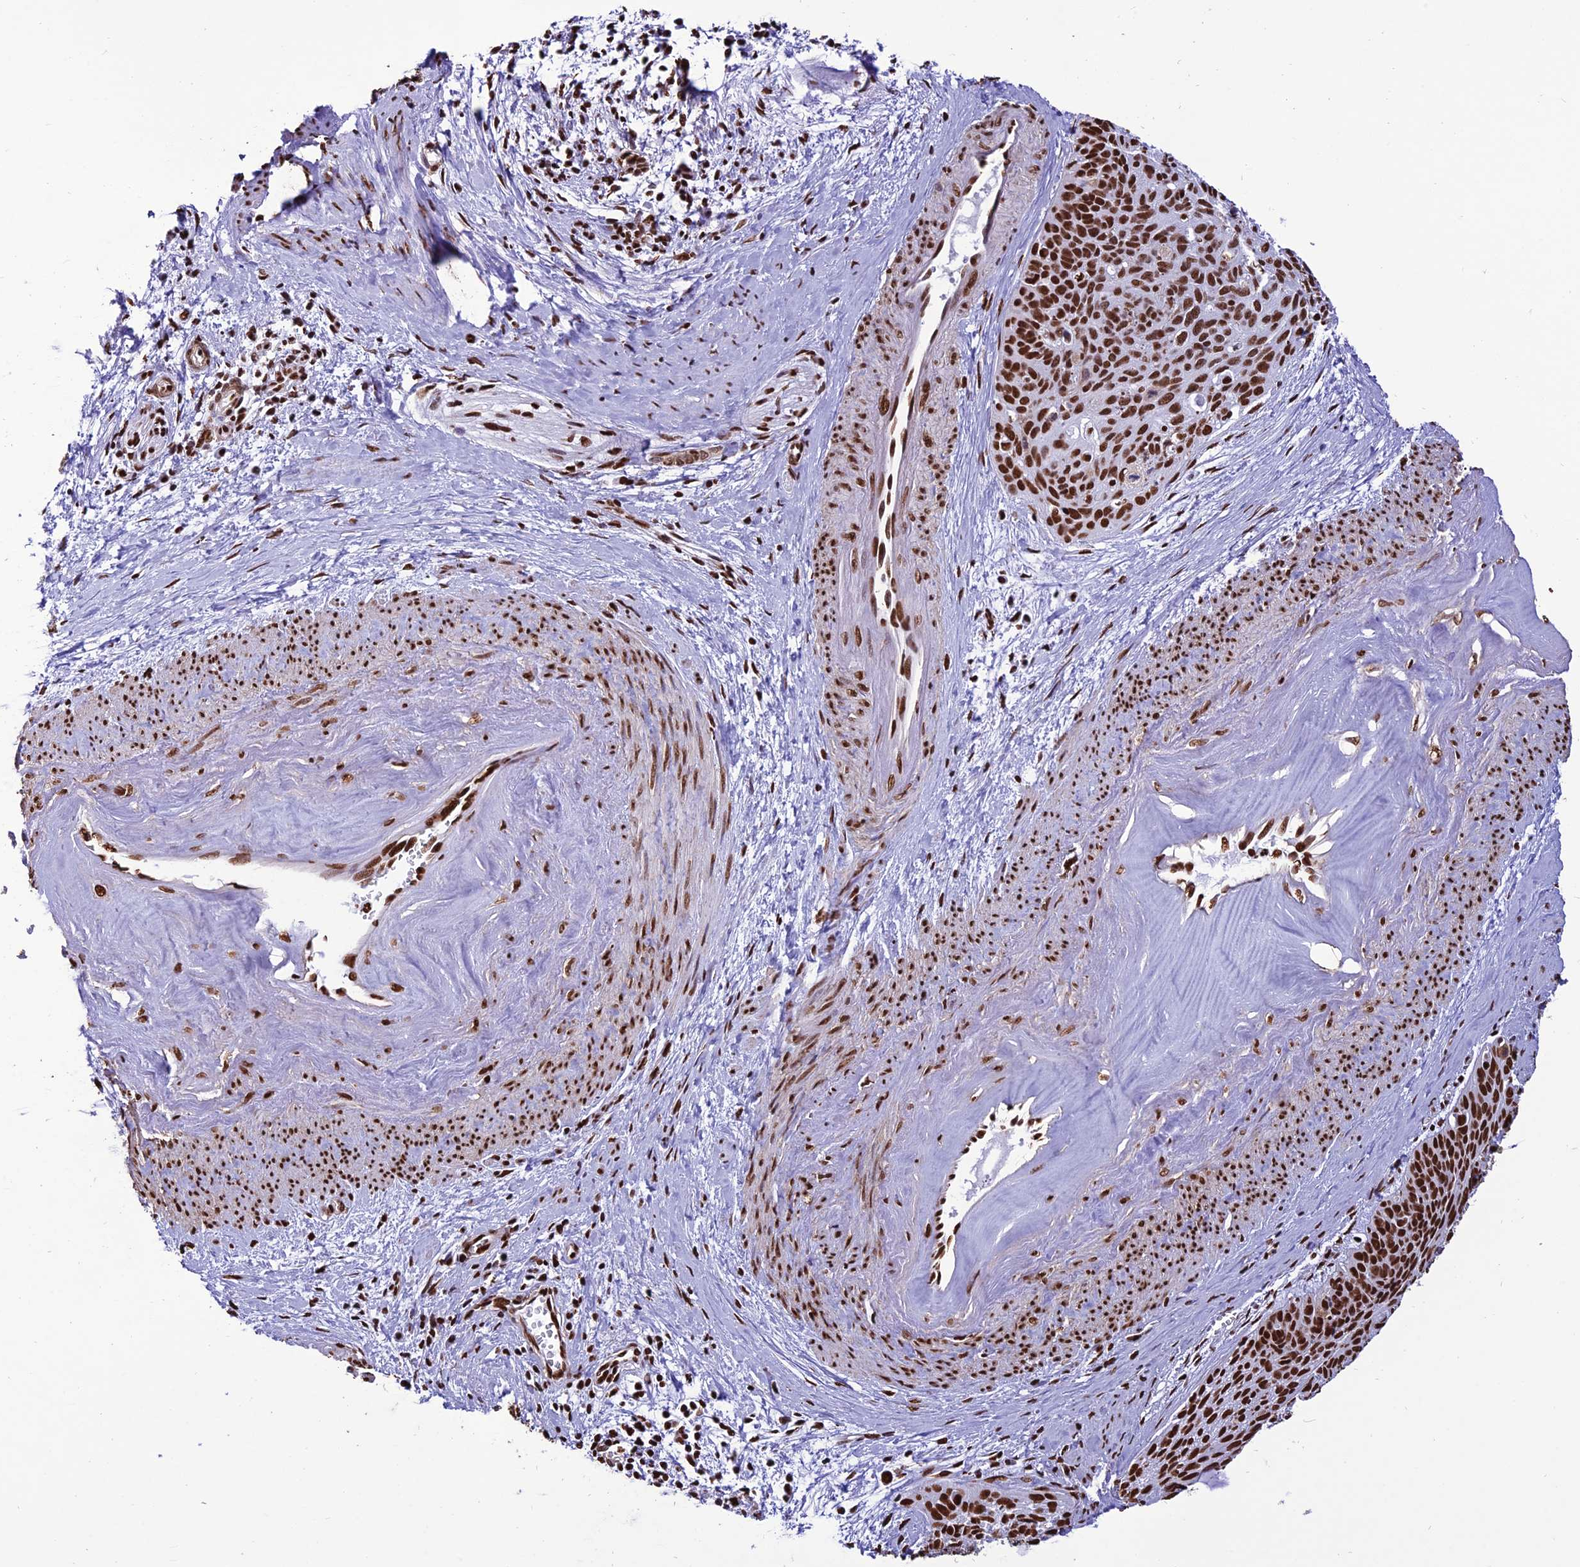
{"staining": {"intensity": "strong", "quantity": ">75%", "location": "nuclear"}, "tissue": "cervical cancer", "cell_type": "Tumor cells", "image_type": "cancer", "snomed": [{"axis": "morphology", "description": "Squamous cell carcinoma, NOS"}, {"axis": "topography", "description": "Cervix"}], "caption": "Cervical cancer stained for a protein (brown) shows strong nuclear positive staining in about >75% of tumor cells.", "gene": "INO80E", "patient": {"sex": "female", "age": 55}}